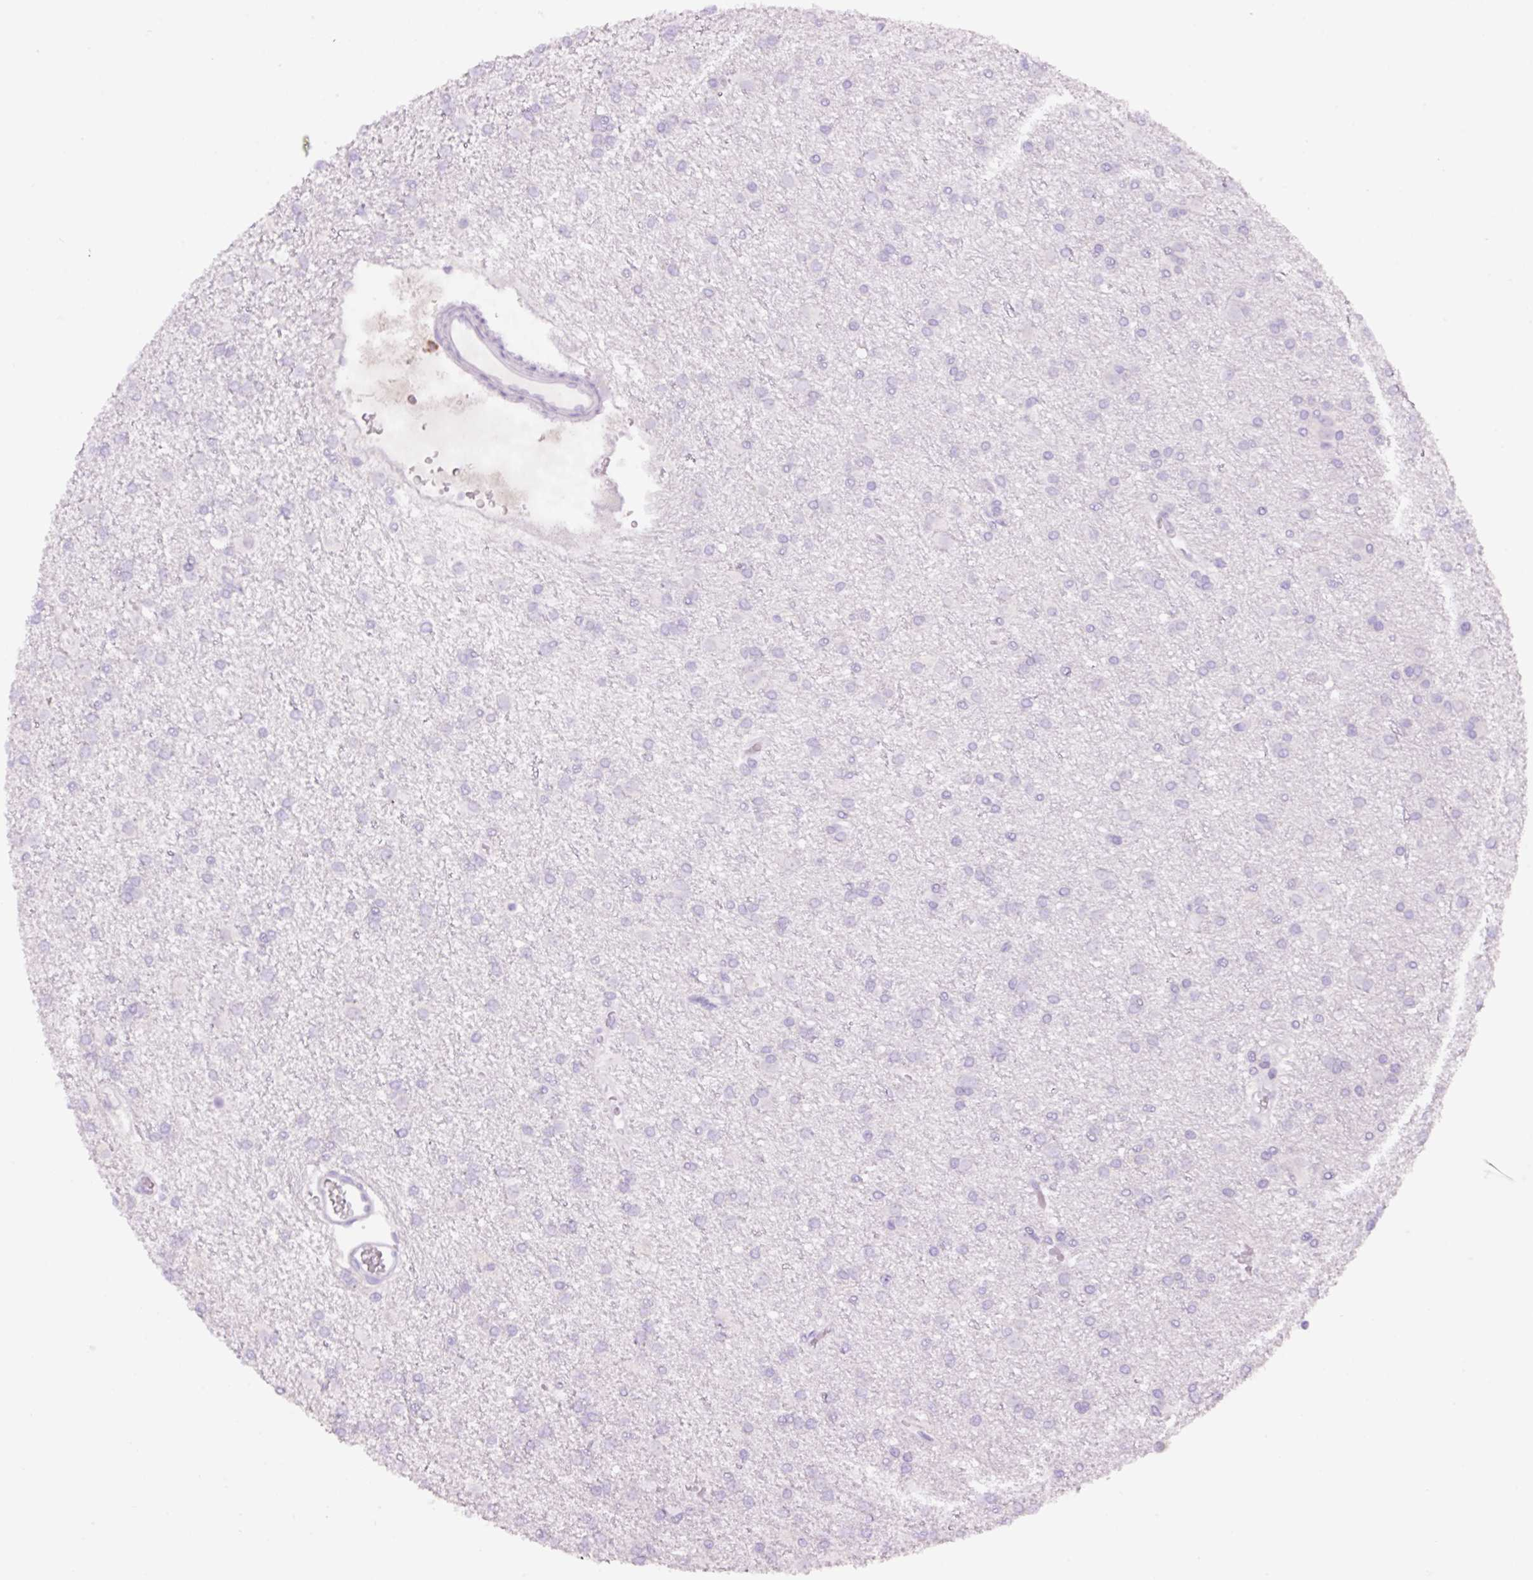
{"staining": {"intensity": "negative", "quantity": "none", "location": "none"}, "tissue": "glioma", "cell_type": "Tumor cells", "image_type": "cancer", "snomed": [{"axis": "morphology", "description": "Glioma, malignant, High grade"}, {"axis": "topography", "description": "Brain"}], "caption": "Human glioma stained for a protein using IHC displays no positivity in tumor cells.", "gene": "MFSD3", "patient": {"sex": "female", "age": 50}}